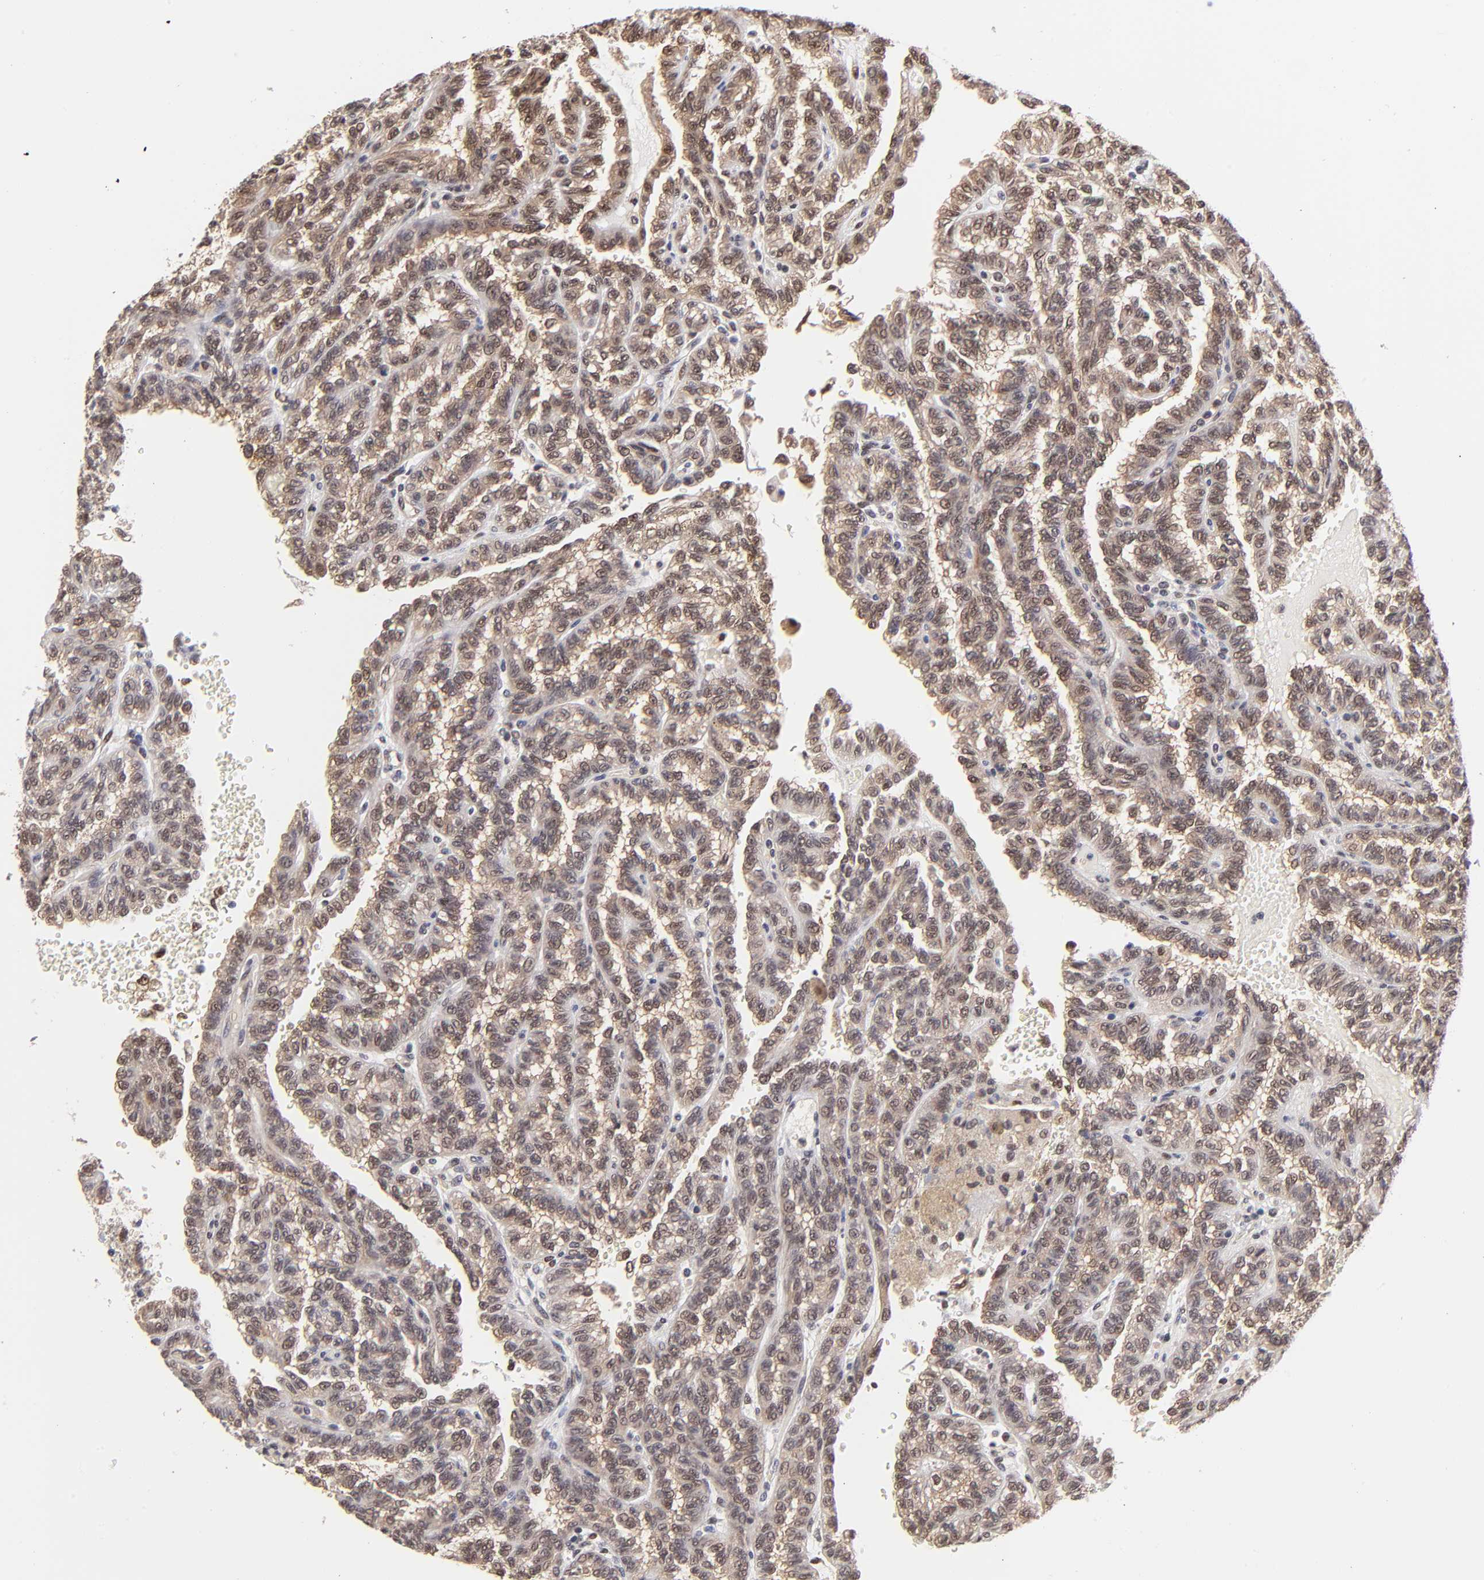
{"staining": {"intensity": "weak", "quantity": "25%-75%", "location": "cytoplasmic/membranous"}, "tissue": "renal cancer", "cell_type": "Tumor cells", "image_type": "cancer", "snomed": [{"axis": "morphology", "description": "Inflammation, NOS"}, {"axis": "morphology", "description": "Adenocarcinoma, NOS"}, {"axis": "topography", "description": "Kidney"}], "caption": "Protein staining of adenocarcinoma (renal) tissue displays weak cytoplasmic/membranous positivity in about 25%-75% of tumor cells.", "gene": "PSMC4", "patient": {"sex": "male", "age": 68}}